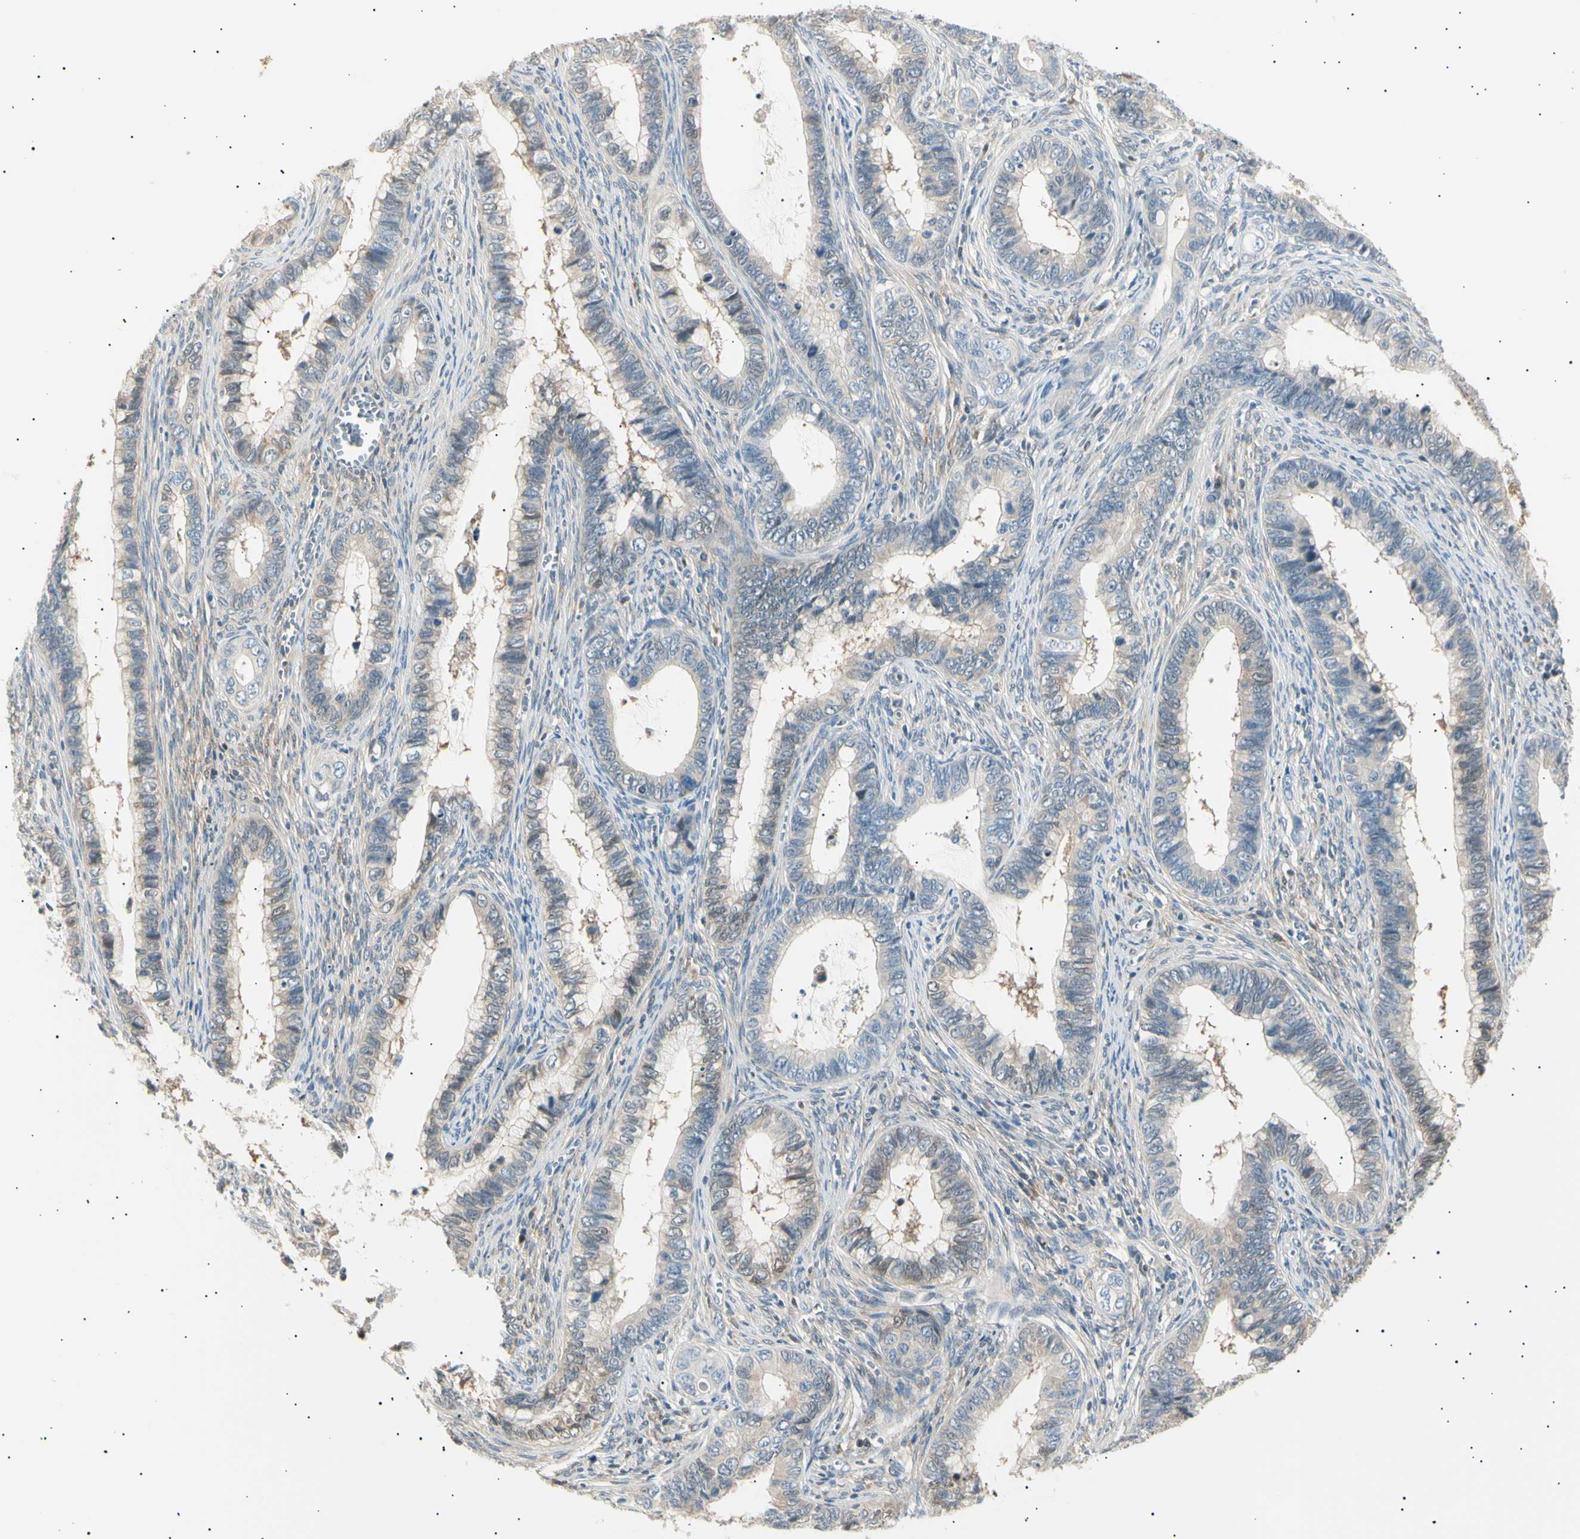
{"staining": {"intensity": "weak", "quantity": "<25%", "location": "cytoplasmic/membranous"}, "tissue": "cervical cancer", "cell_type": "Tumor cells", "image_type": "cancer", "snomed": [{"axis": "morphology", "description": "Adenocarcinoma, NOS"}, {"axis": "topography", "description": "Cervix"}], "caption": "Human cervical cancer stained for a protein using IHC demonstrates no expression in tumor cells.", "gene": "LHPP", "patient": {"sex": "female", "age": 44}}